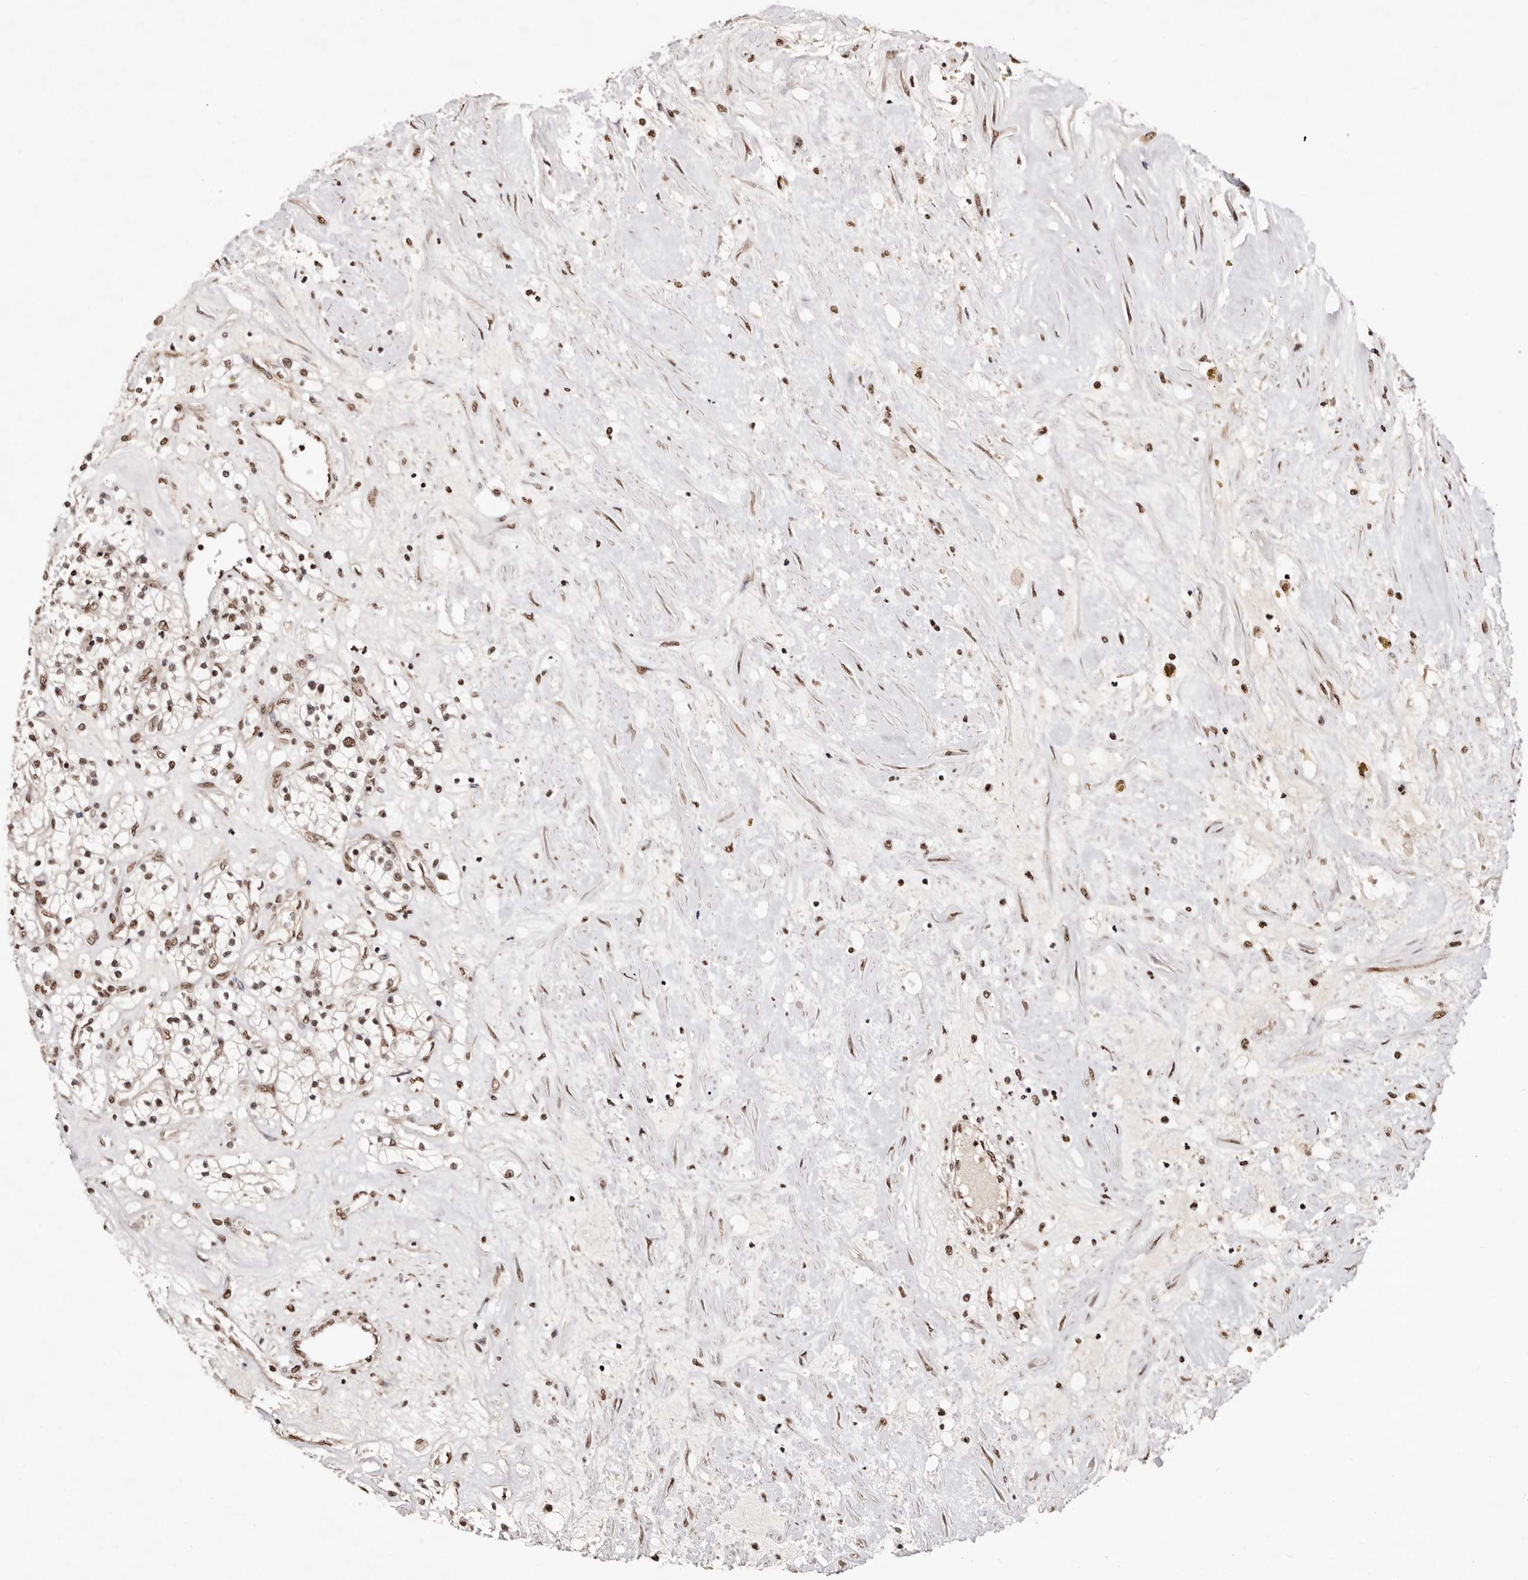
{"staining": {"intensity": "moderate", "quantity": ">75%", "location": "nuclear"}, "tissue": "renal cancer", "cell_type": "Tumor cells", "image_type": "cancer", "snomed": [{"axis": "morphology", "description": "Normal tissue, NOS"}, {"axis": "morphology", "description": "Adenocarcinoma, NOS"}, {"axis": "topography", "description": "Kidney"}], "caption": "Protein analysis of renal cancer (adenocarcinoma) tissue reveals moderate nuclear expression in approximately >75% of tumor cells.", "gene": "BICRAL", "patient": {"sex": "male", "age": 68}}